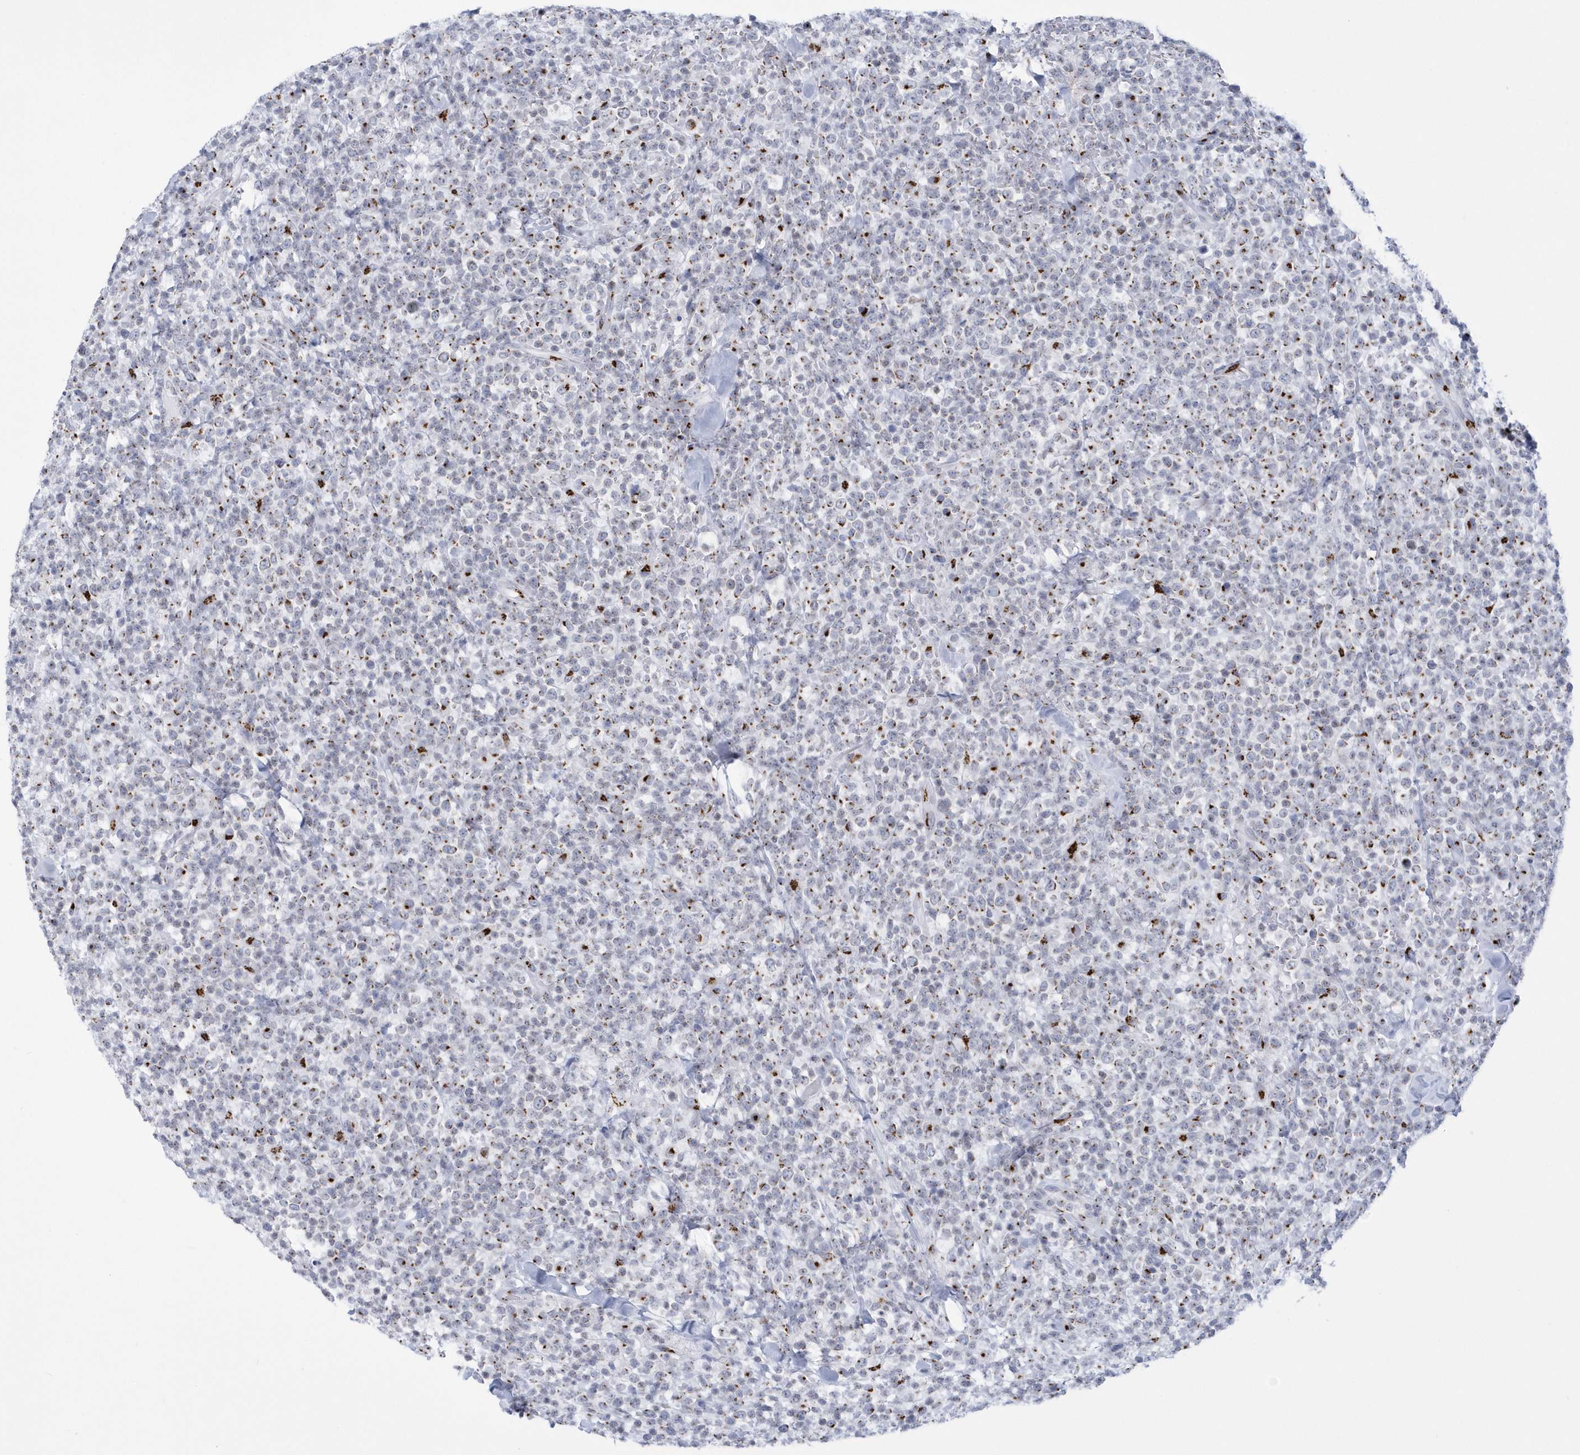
{"staining": {"intensity": "moderate", "quantity": "<25%", "location": "cytoplasmic/membranous"}, "tissue": "lymphoma", "cell_type": "Tumor cells", "image_type": "cancer", "snomed": [{"axis": "morphology", "description": "Malignant lymphoma, non-Hodgkin's type, High grade"}, {"axis": "topography", "description": "Colon"}], "caption": "A high-resolution image shows immunohistochemistry staining of high-grade malignant lymphoma, non-Hodgkin's type, which displays moderate cytoplasmic/membranous expression in about <25% of tumor cells. (DAB (3,3'-diaminobenzidine) IHC with brightfield microscopy, high magnification).", "gene": "SLX9", "patient": {"sex": "female", "age": 53}}